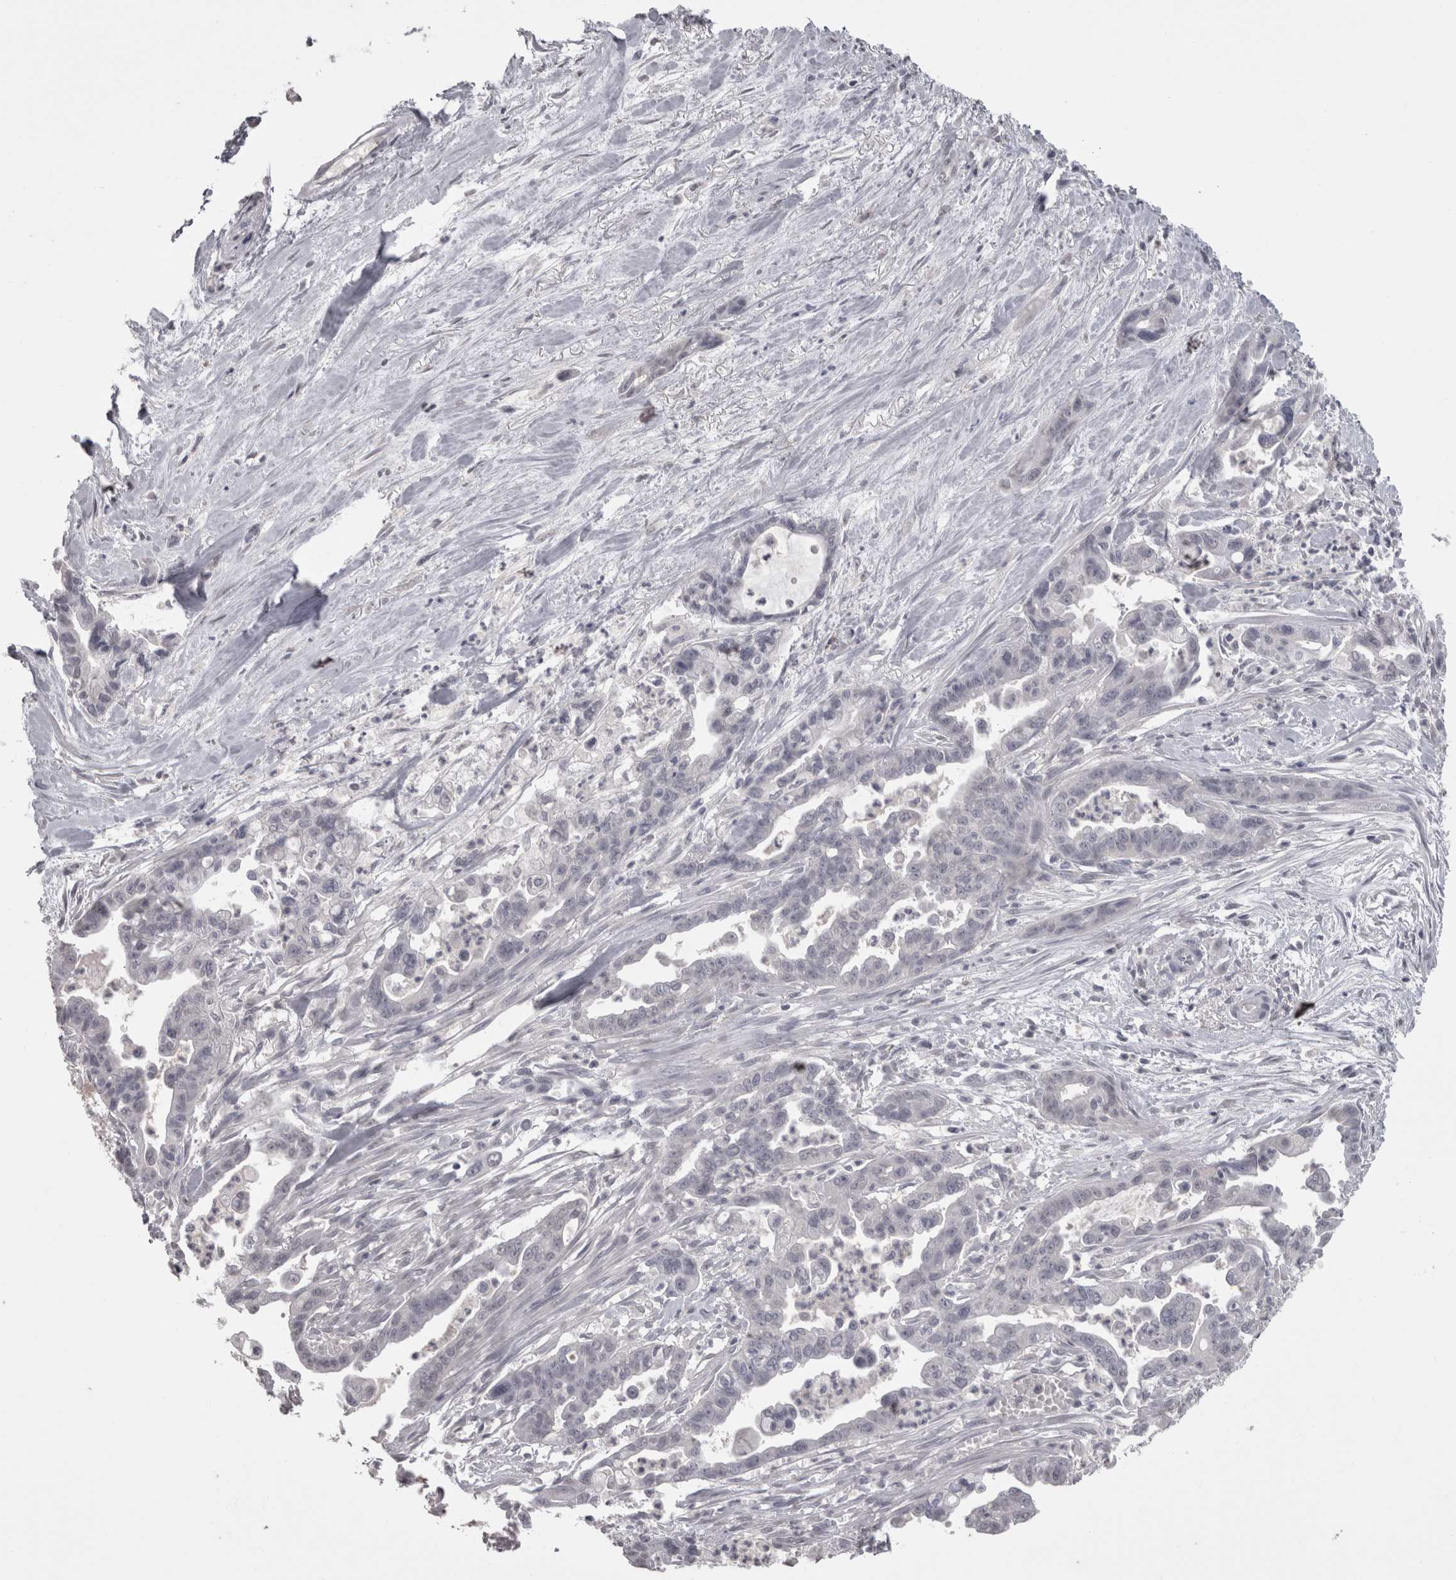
{"staining": {"intensity": "negative", "quantity": "none", "location": "none"}, "tissue": "pancreatic cancer", "cell_type": "Tumor cells", "image_type": "cancer", "snomed": [{"axis": "morphology", "description": "Adenocarcinoma, NOS"}, {"axis": "topography", "description": "Pancreas"}], "caption": "The image displays no staining of tumor cells in adenocarcinoma (pancreatic).", "gene": "LAX1", "patient": {"sex": "male", "age": 70}}